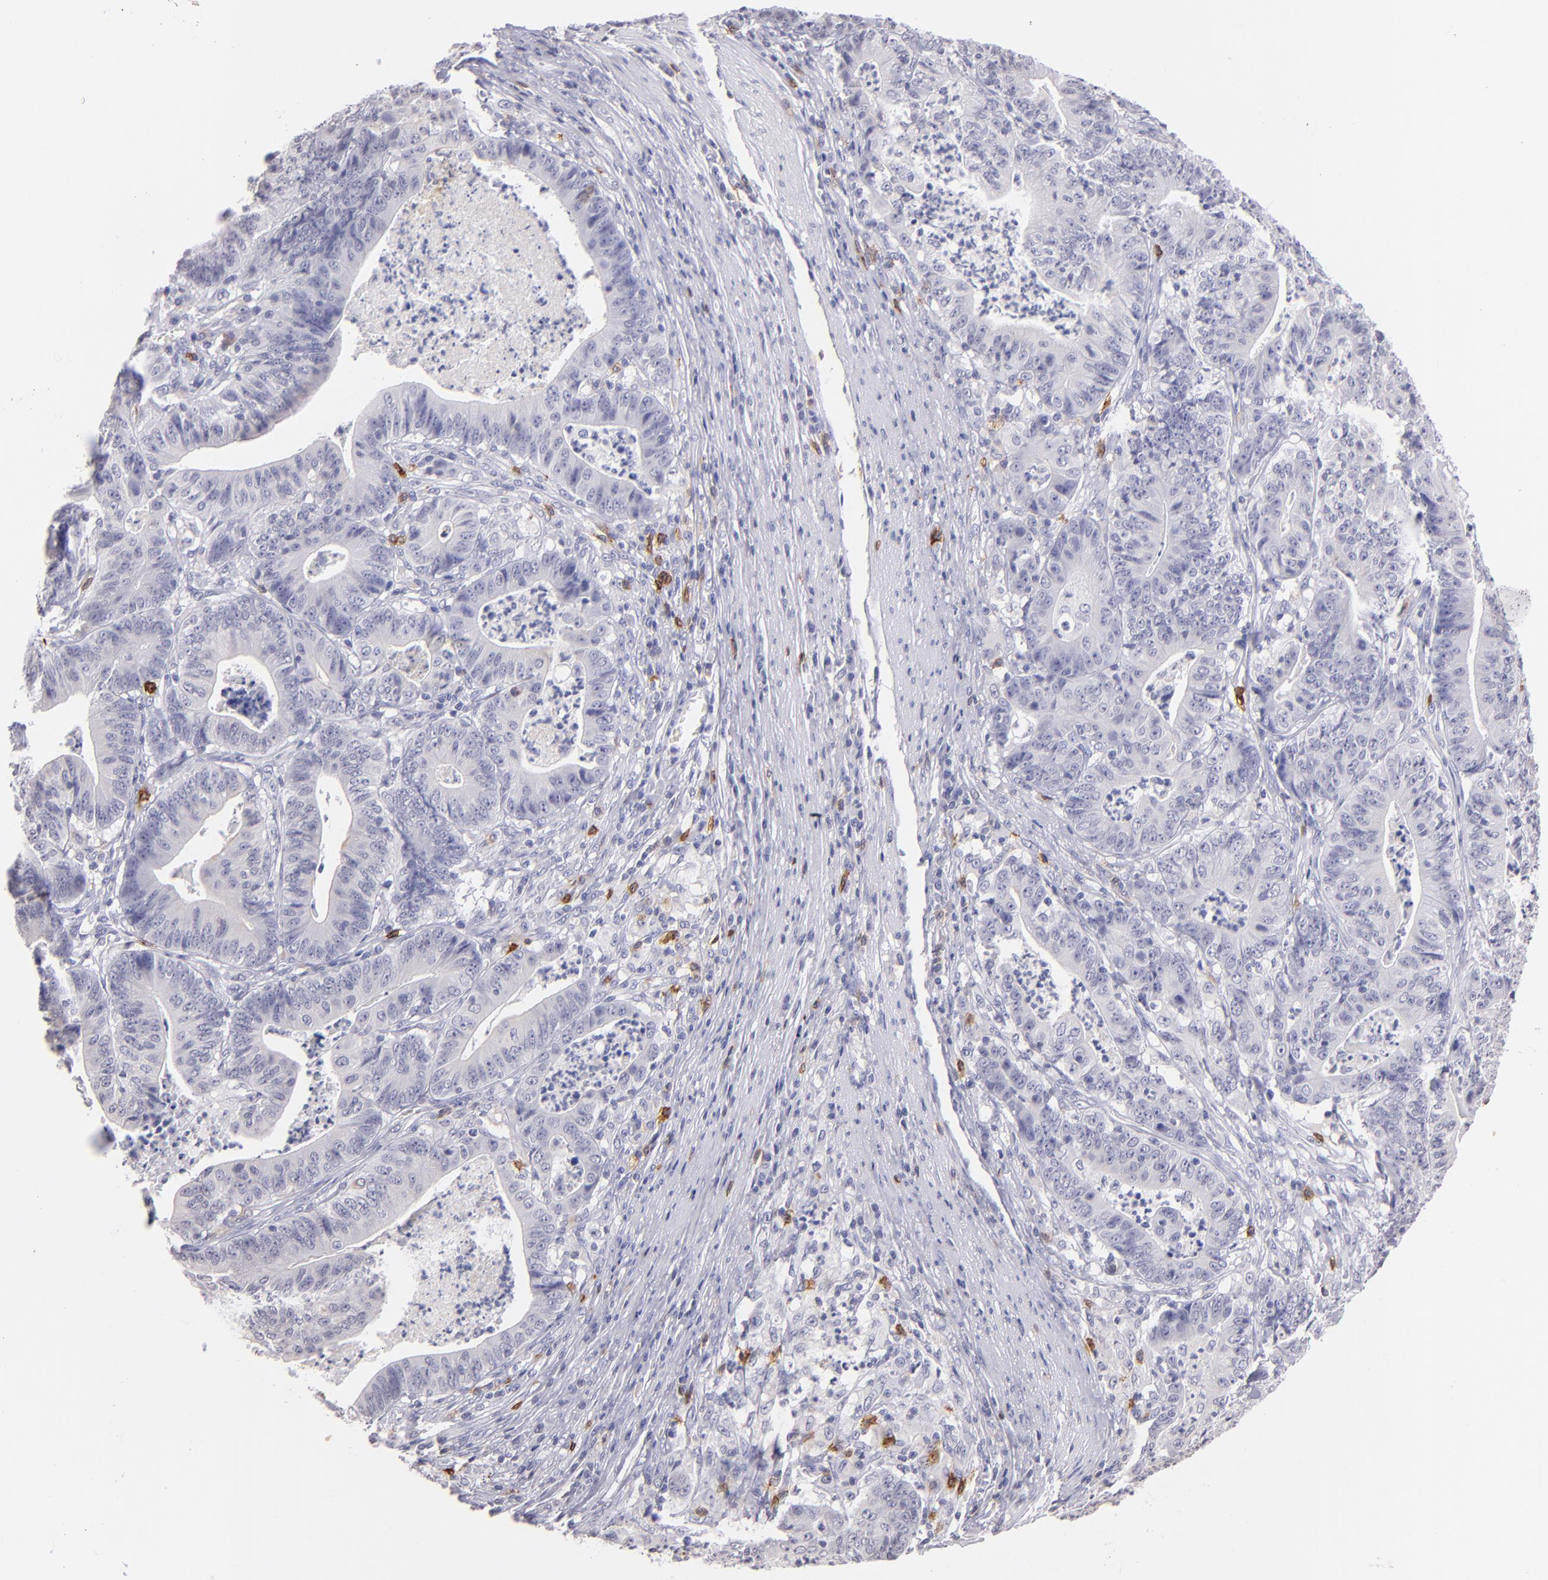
{"staining": {"intensity": "negative", "quantity": "none", "location": "none"}, "tissue": "stomach cancer", "cell_type": "Tumor cells", "image_type": "cancer", "snomed": [{"axis": "morphology", "description": "Adenocarcinoma, NOS"}, {"axis": "topography", "description": "Stomach, lower"}], "caption": "Stomach cancer was stained to show a protein in brown. There is no significant staining in tumor cells.", "gene": "IL2RA", "patient": {"sex": "female", "age": 86}}